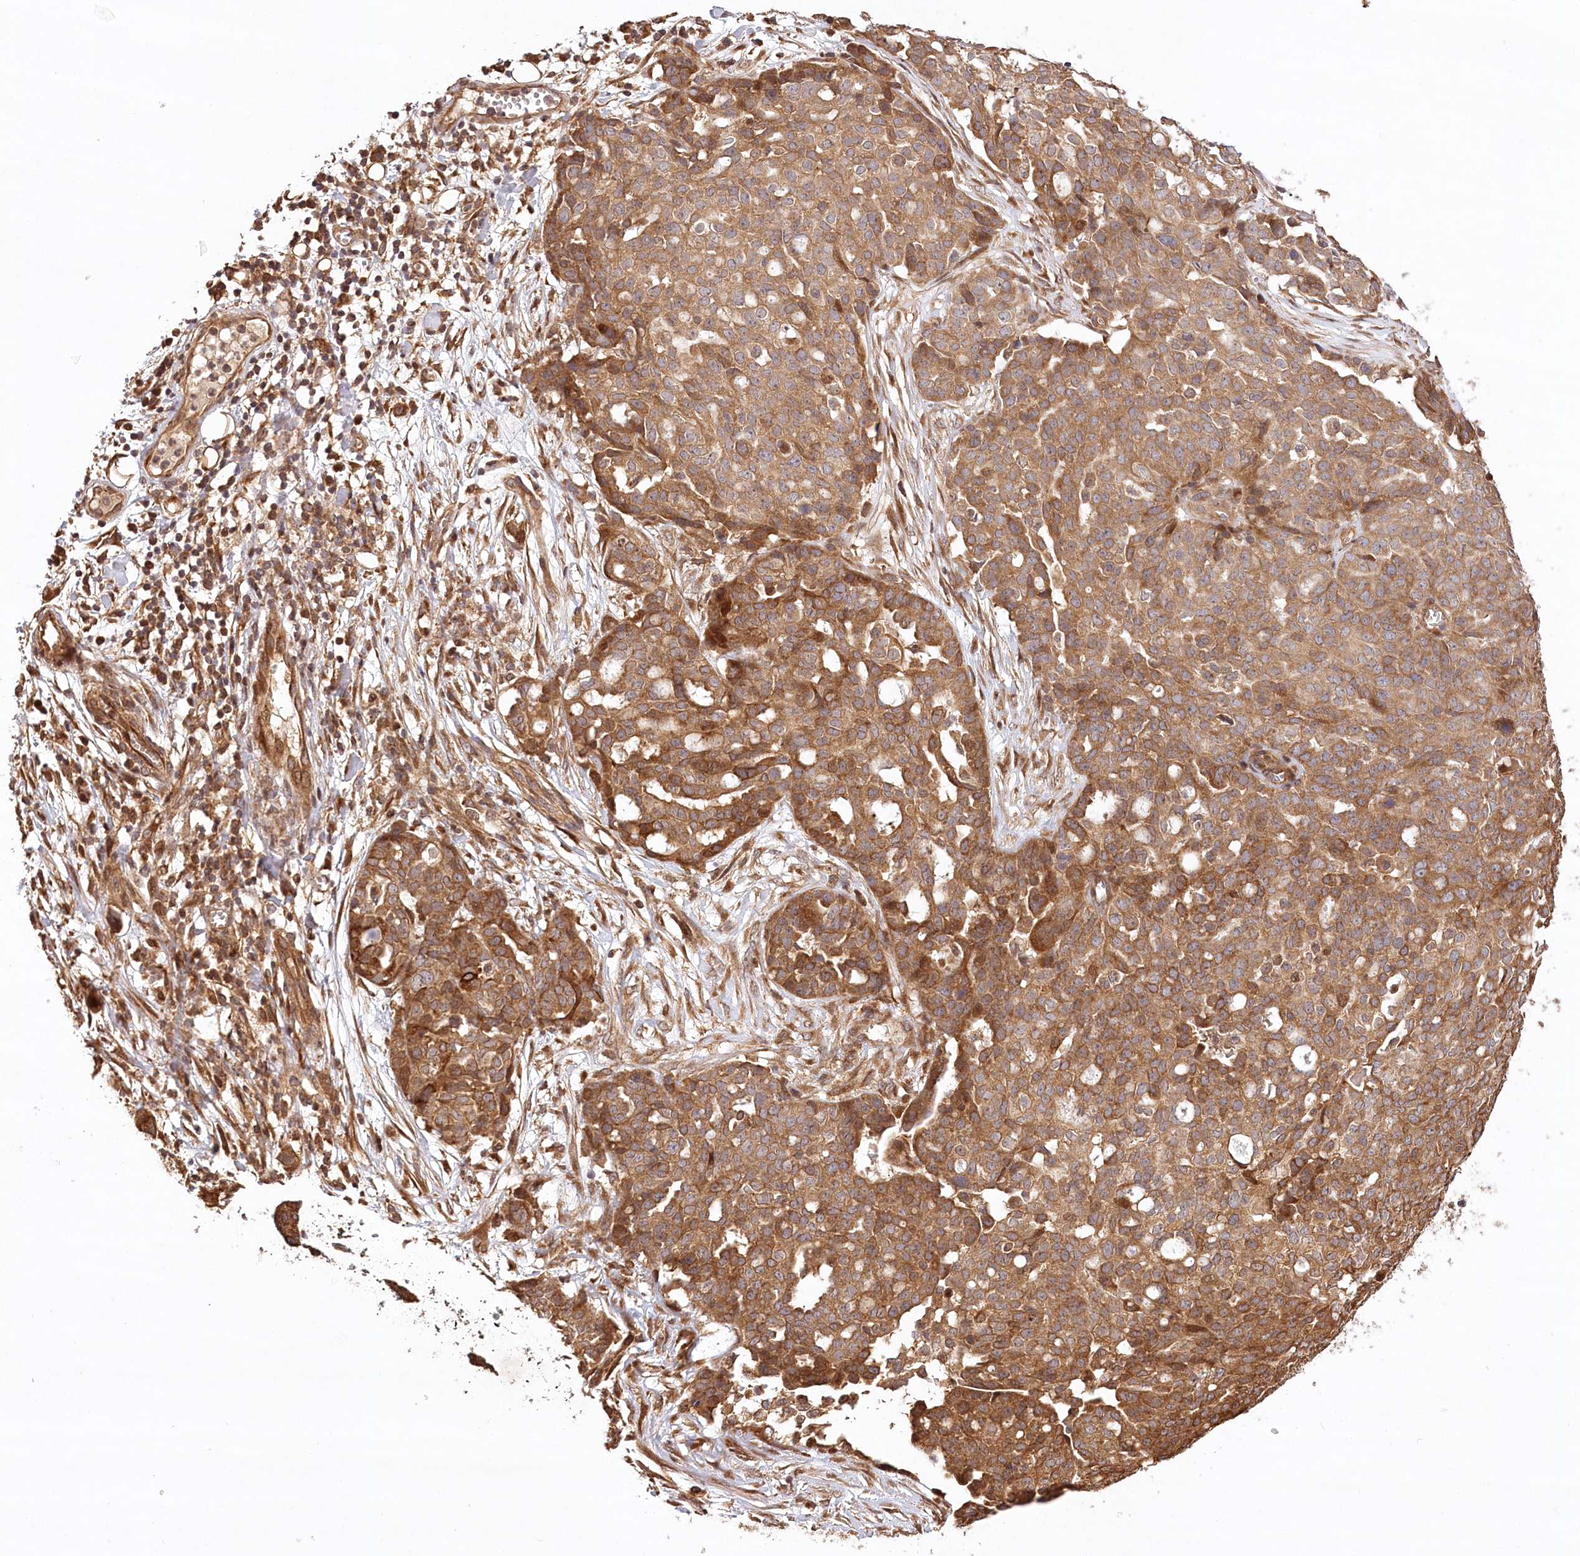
{"staining": {"intensity": "moderate", "quantity": ">75%", "location": "cytoplasmic/membranous"}, "tissue": "ovarian cancer", "cell_type": "Tumor cells", "image_type": "cancer", "snomed": [{"axis": "morphology", "description": "Cystadenocarcinoma, serous, NOS"}, {"axis": "topography", "description": "Soft tissue"}, {"axis": "topography", "description": "Ovary"}], "caption": "Ovarian cancer was stained to show a protein in brown. There is medium levels of moderate cytoplasmic/membranous positivity in about >75% of tumor cells.", "gene": "LSS", "patient": {"sex": "female", "age": 57}}